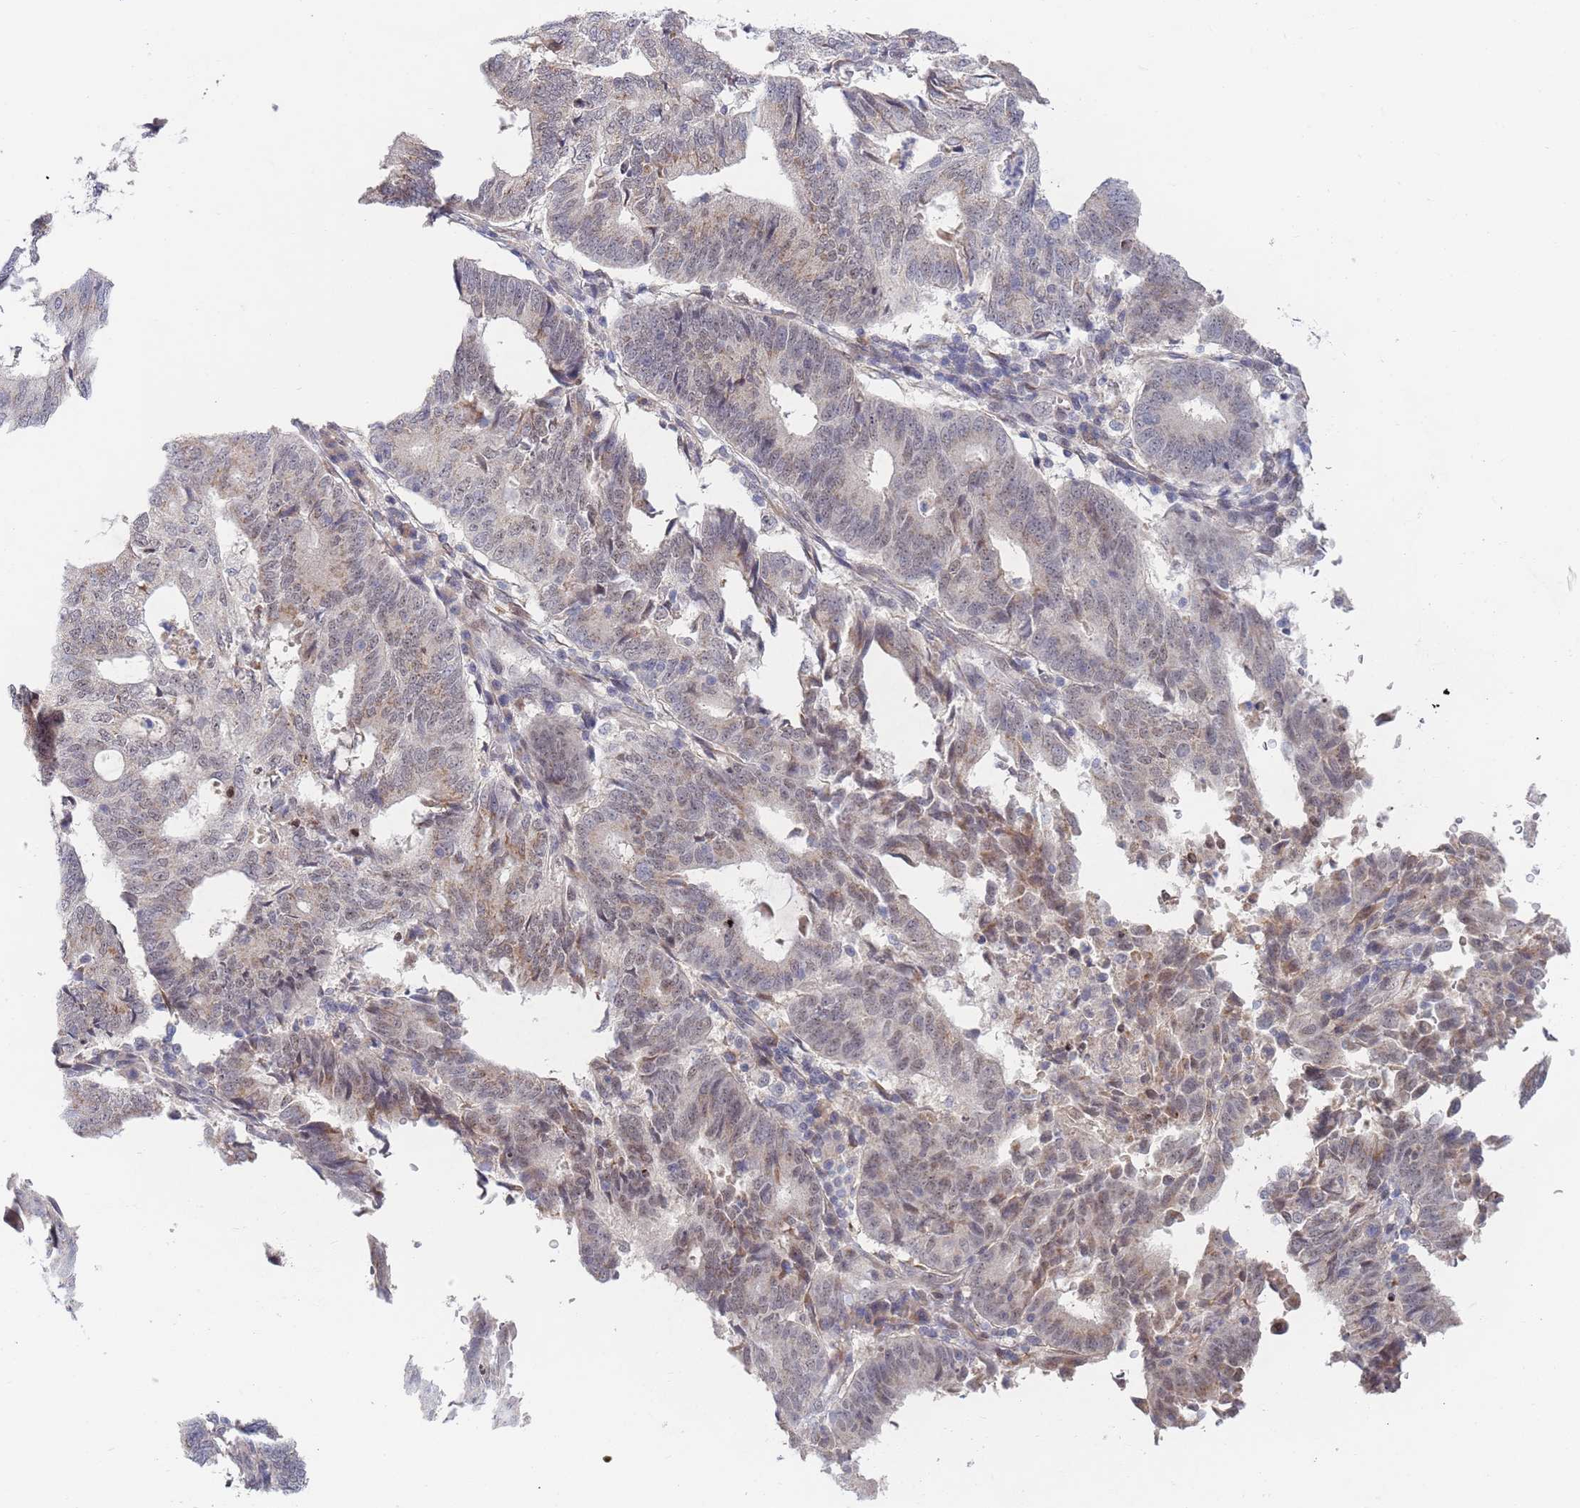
{"staining": {"intensity": "weak", "quantity": "25%-75%", "location": "nuclear"}, "tissue": "endometrial cancer", "cell_type": "Tumor cells", "image_type": "cancer", "snomed": [{"axis": "morphology", "description": "Adenocarcinoma, NOS"}, {"axis": "topography", "description": "Endometrium"}], "caption": "Human endometrial cancer stained with a brown dye reveals weak nuclear positive positivity in approximately 25%-75% of tumor cells.", "gene": "B4GALT4", "patient": {"sex": "female", "age": 70}}